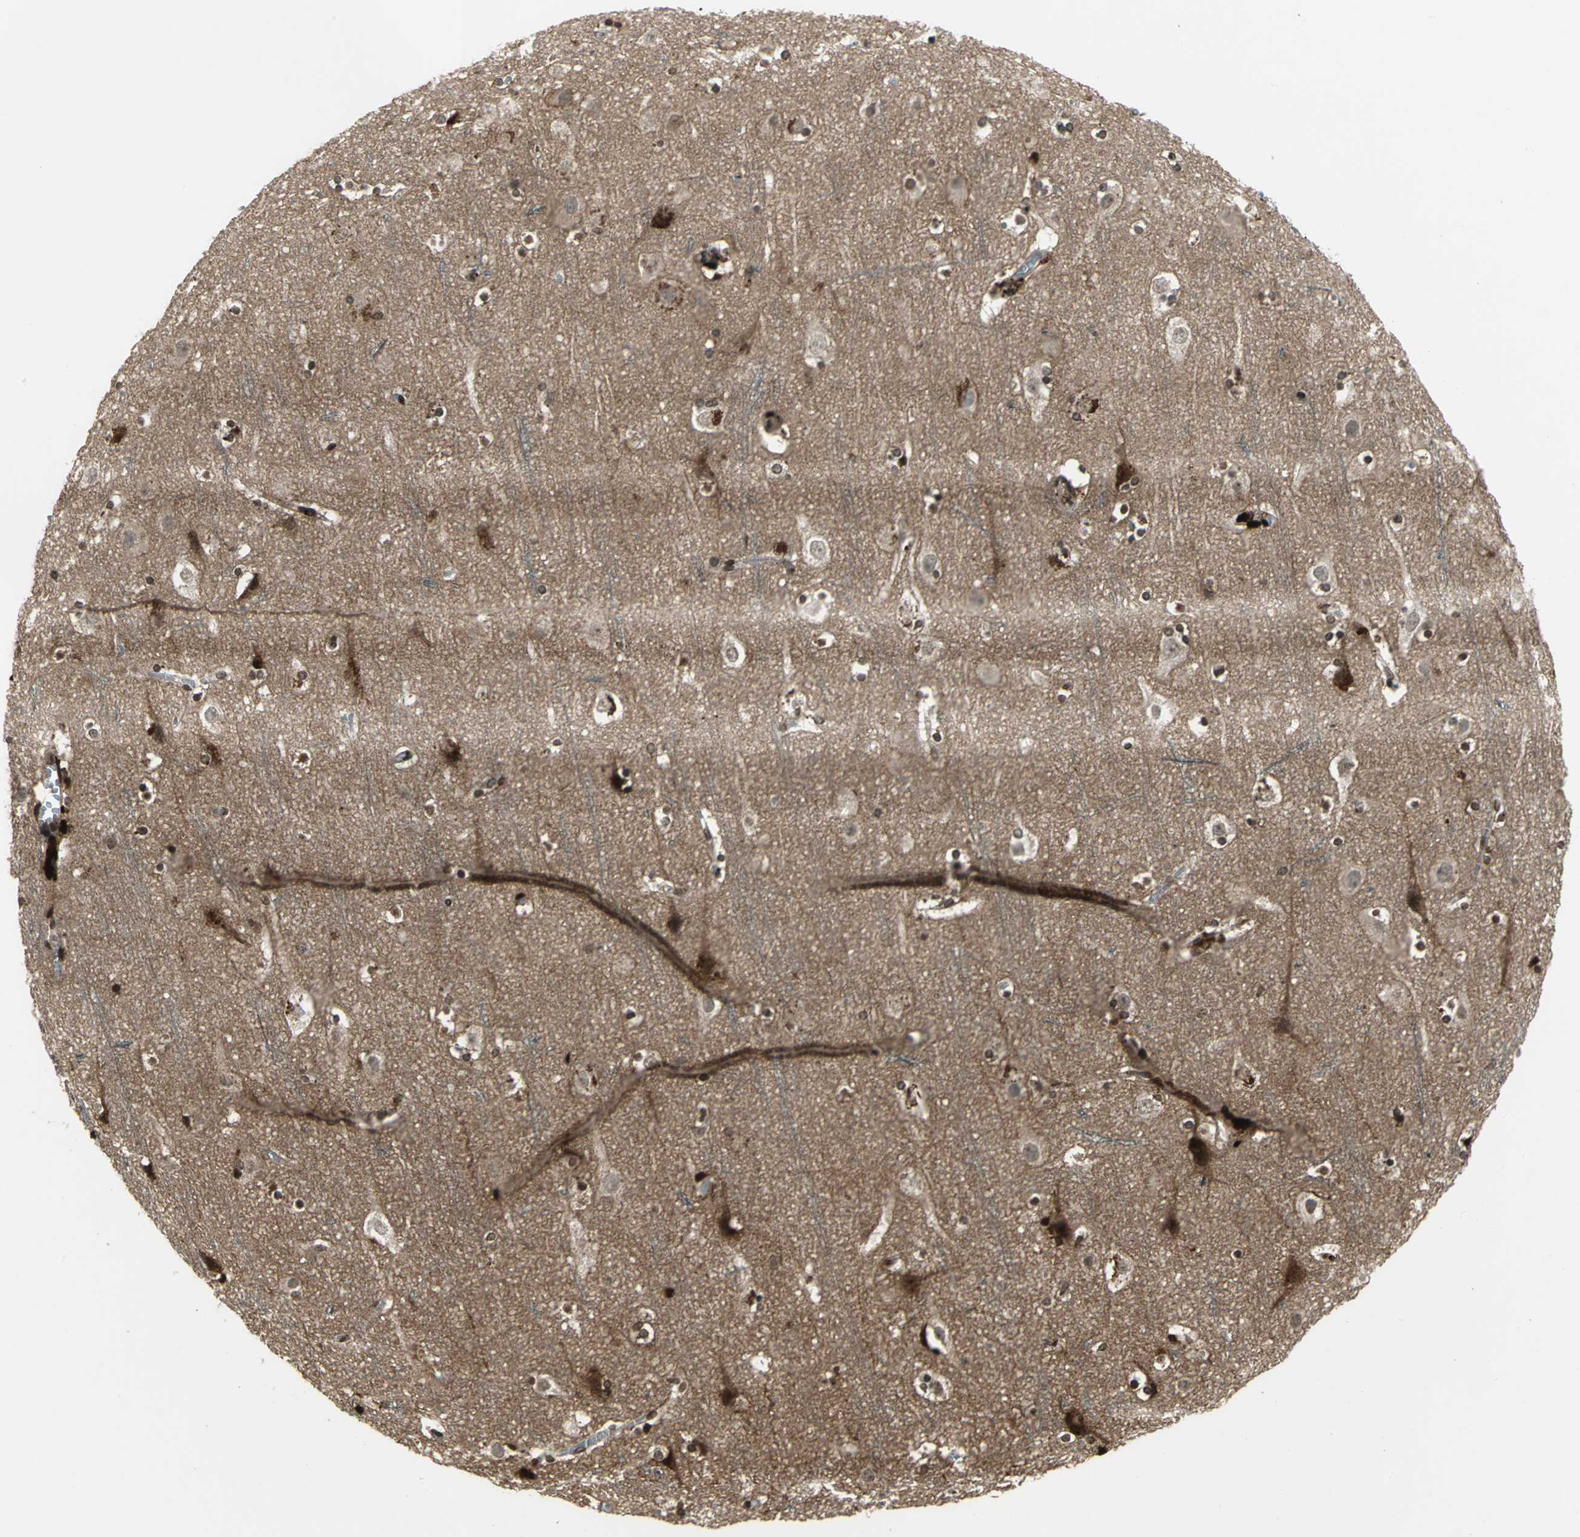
{"staining": {"intensity": "negative", "quantity": "none", "location": "none"}, "tissue": "cerebral cortex", "cell_type": "Endothelial cells", "image_type": "normal", "snomed": [{"axis": "morphology", "description": "Normal tissue, NOS"}, {"axis": "topography", "description": "Cerebral cortex"}], "caption": "Immunohistochemistry (IHC) of unremarkable cerebral cortex displays no staining in endothelial cells.", "gene": "PTGDS", "patient": {"sex": "male", "age": 45}}